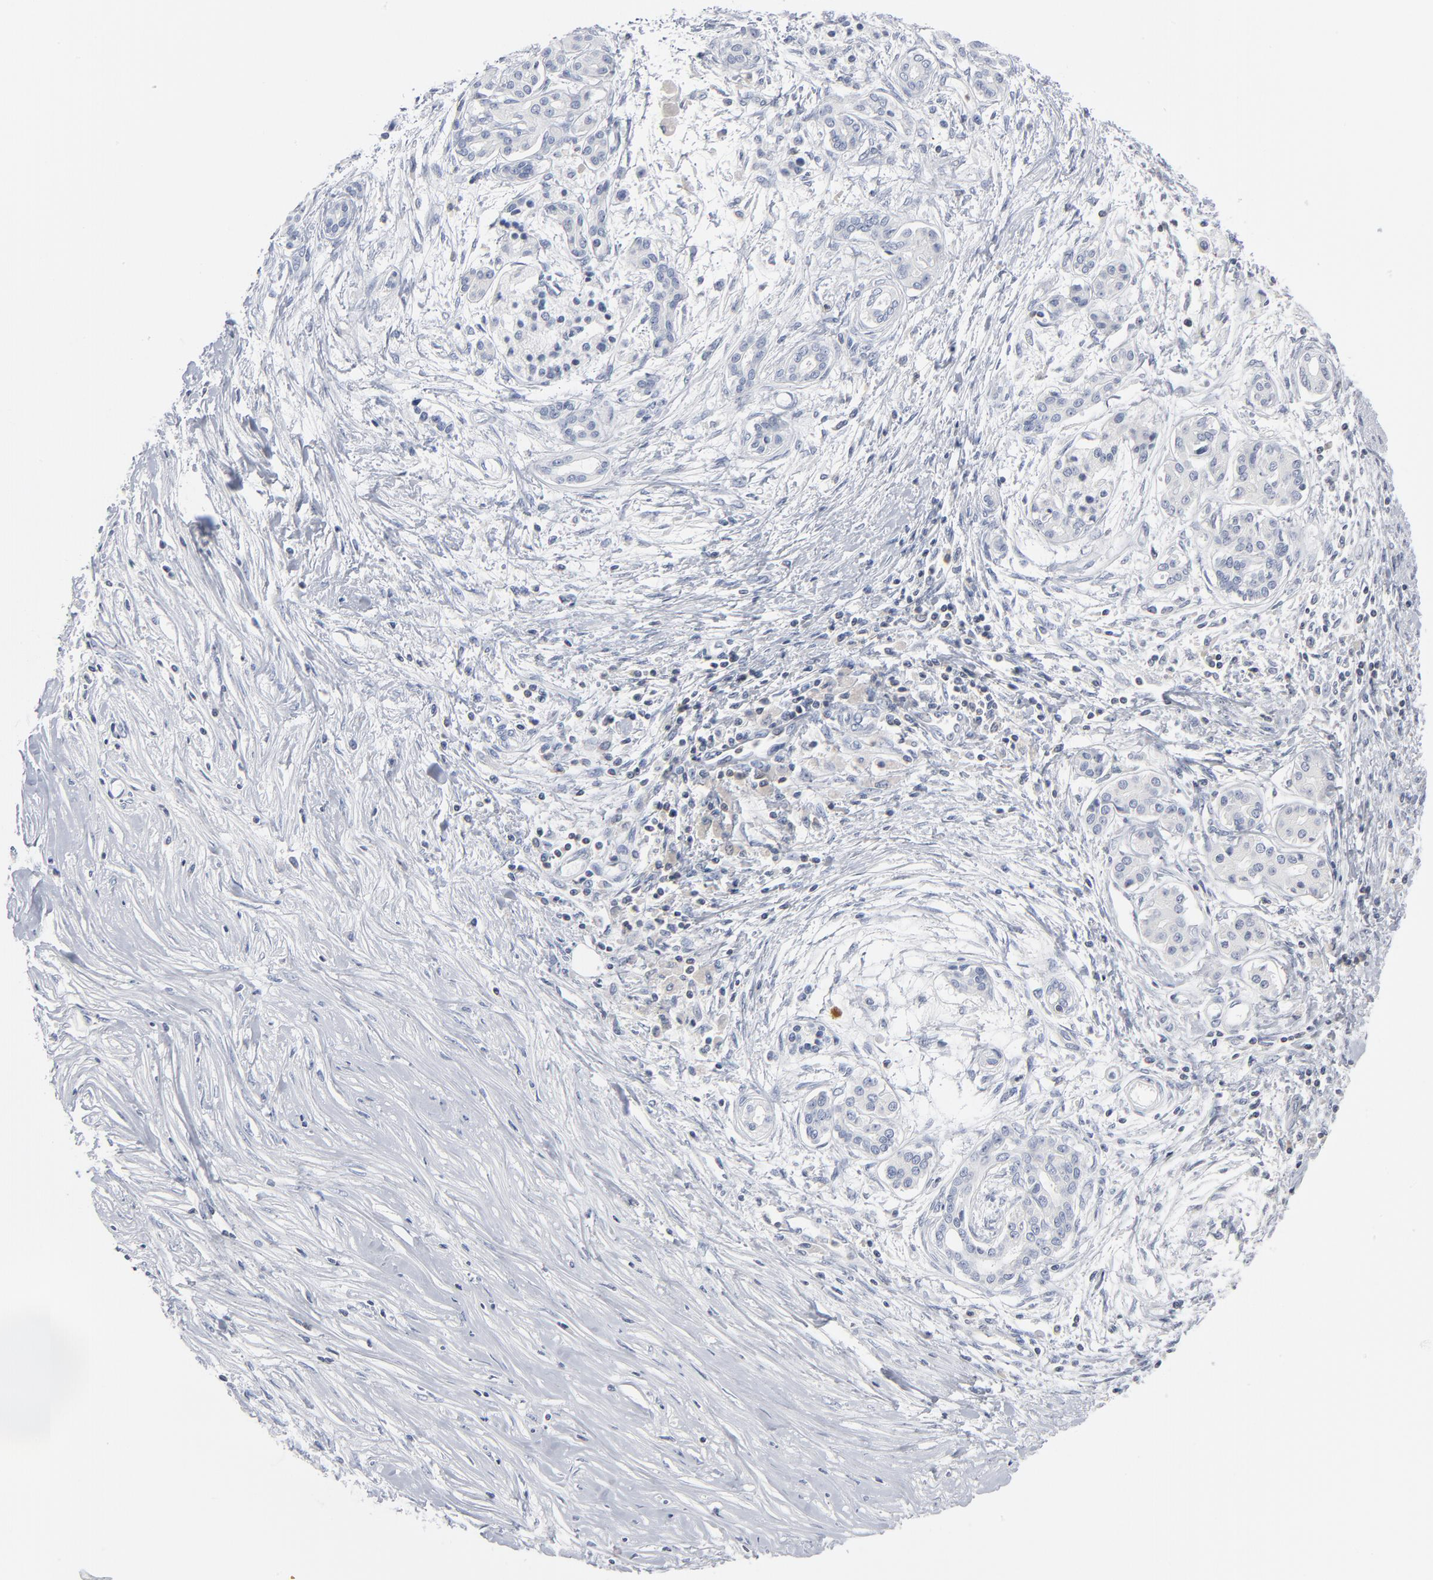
{"staining": {"intensity": "negative", "quantity": "none", "location": "none"}, "tissue": "pancreatic cancer", "cell_type": "Tumor cells", "image_type": "cancer", "snomed": [{"axis": "morphology", "description": "Adenocarcinoma, NOS"}, {"axis": "topography", "description": "Pancreas"}], "caption": "A photomicrograph of human pancreatic adenocarcinoma is negative for staining in tumor cells.", "gene": "PTK2B", "patient": {"sex": "female", "age": 59}}